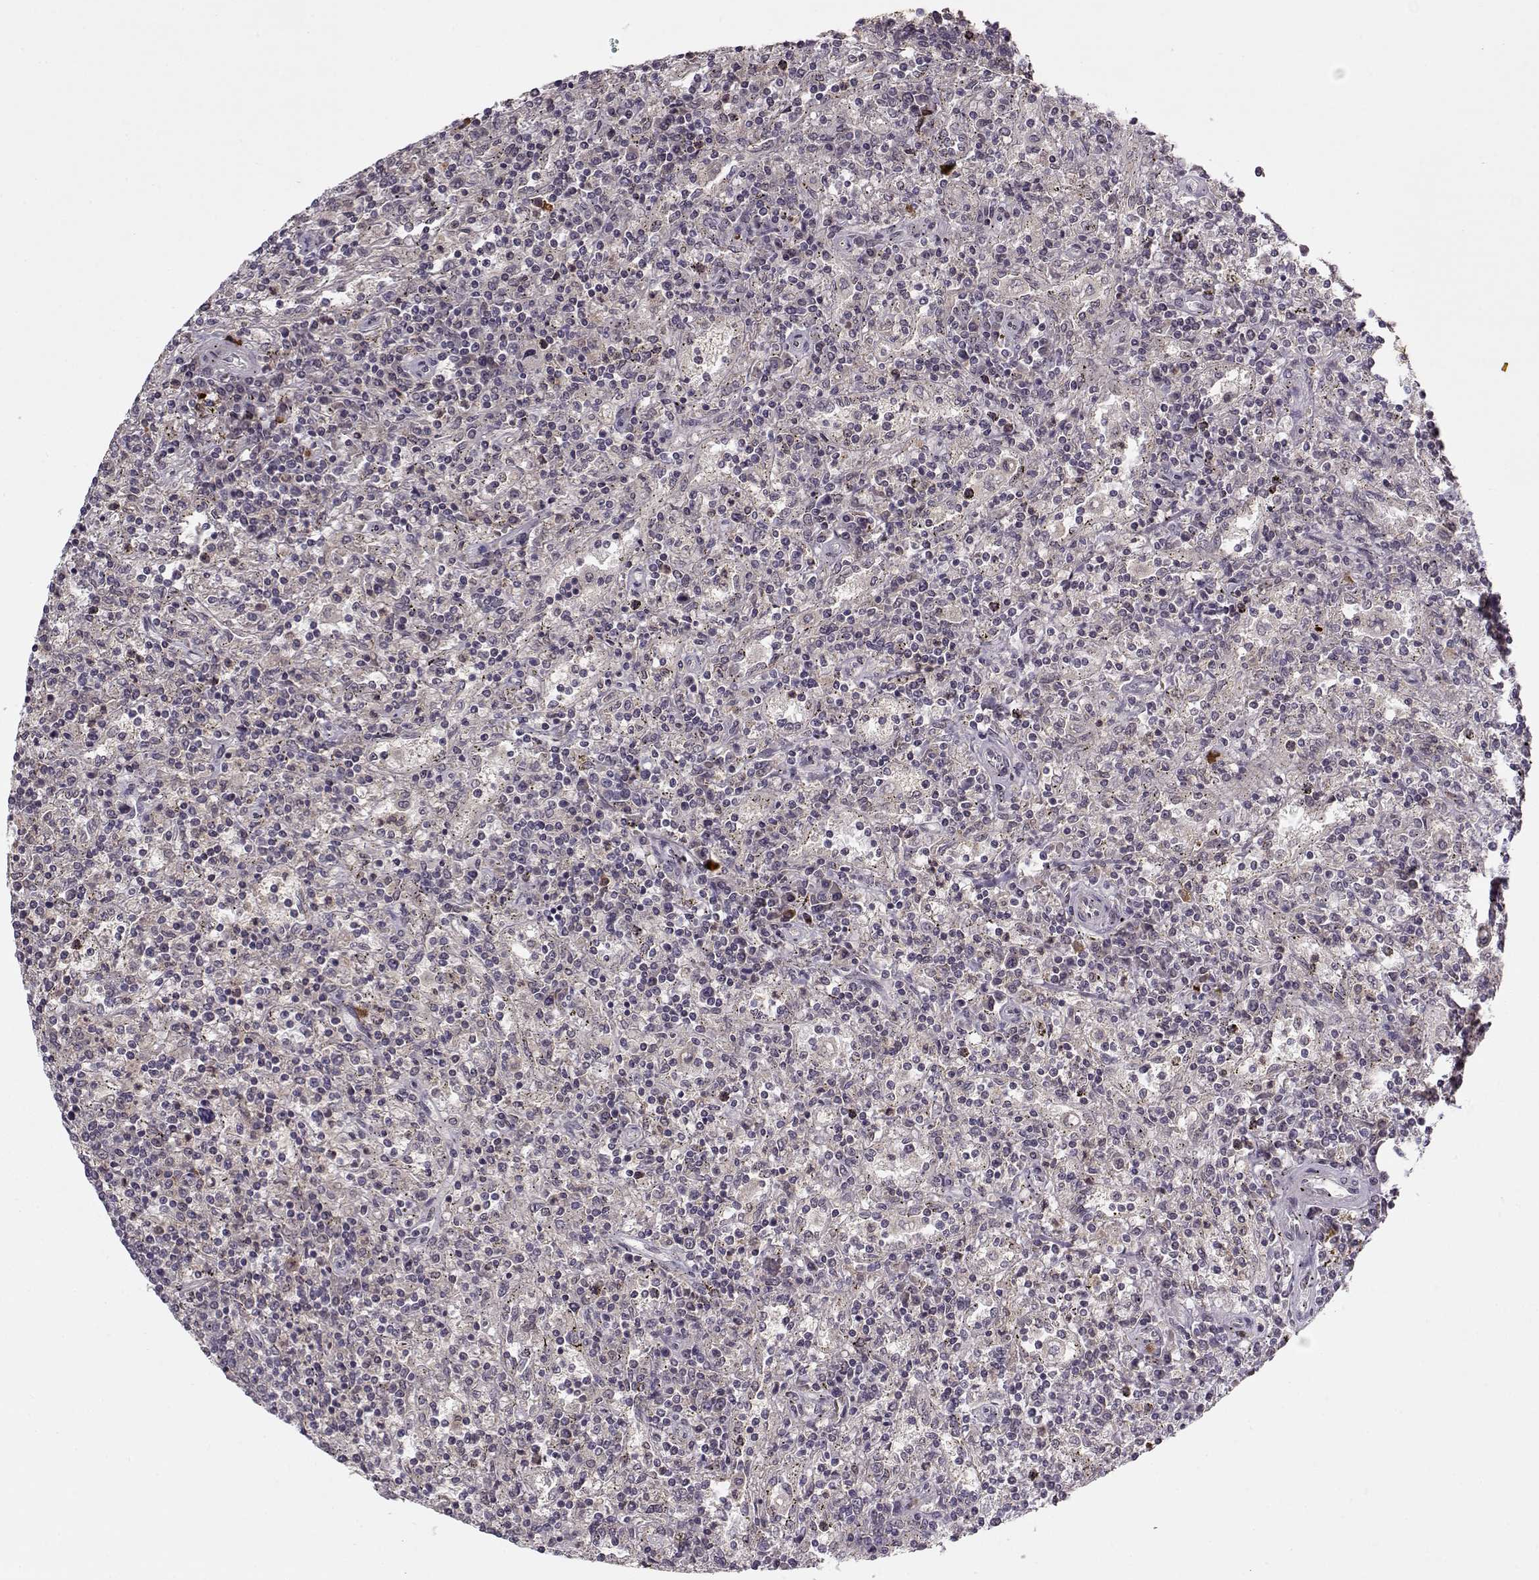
{"staining": {"intensity": "negative", "quantity": "none", "location": "none"}, "tissue": "lymphoma", "cell_type": "Tumor cells", "image_type": "cancer", "snomed": [{"axis": "morphology", "description": "Malignant lymphoma, non-Hodgkin's type, Low grade"}, {"axis": "topography", "description": "Spleen"}], "caption": "DAB (3,3'-diaminobenzidine) immunohistochemical staining of human lymphoma reveals no significant expression in tumor cells.", "gene": "DENND4B", "patient": {"sex": "male", "age": 62}}